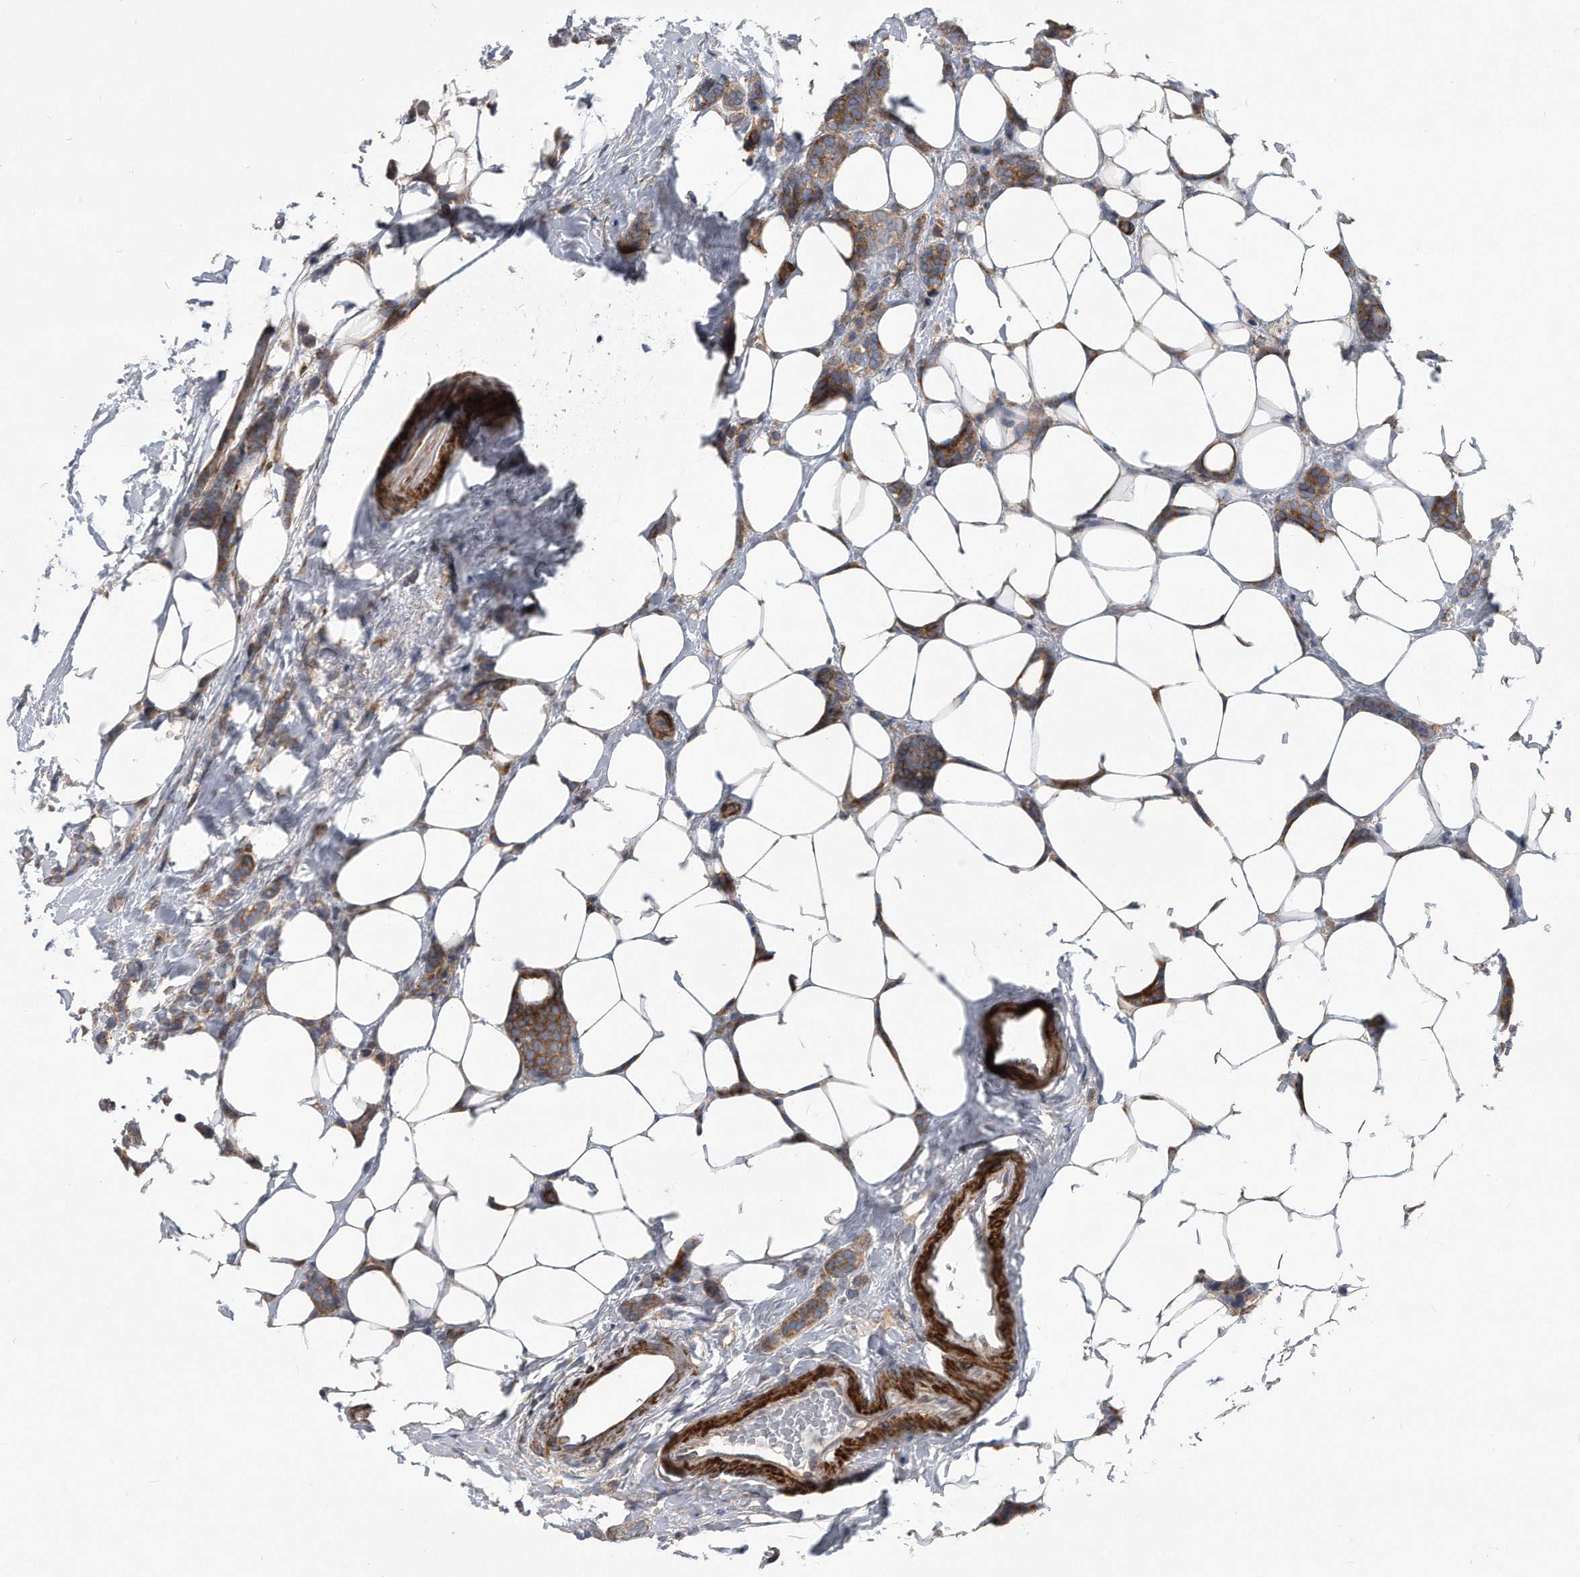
{"staining": {"intensity": "moderate", "quantity": ">75%", "location": "cytoplasmic/membranous"}, "tissue": "breast cancer", "cell_type": "Tumor cells", "image_type": "cancer", "snomed": [{"axis": "morphology", "description": "Lobular carcinoma"}, {"axis": "topography", "description": "Breast"}], "caption": "Breast cancer stained with a brown dye demonstrates moderate cytoplasmic/membranous positive staining in approximately >75% of tumor cells.", "gene": "EIF2B4", "patient": {"sex": "female", "age": 50}}